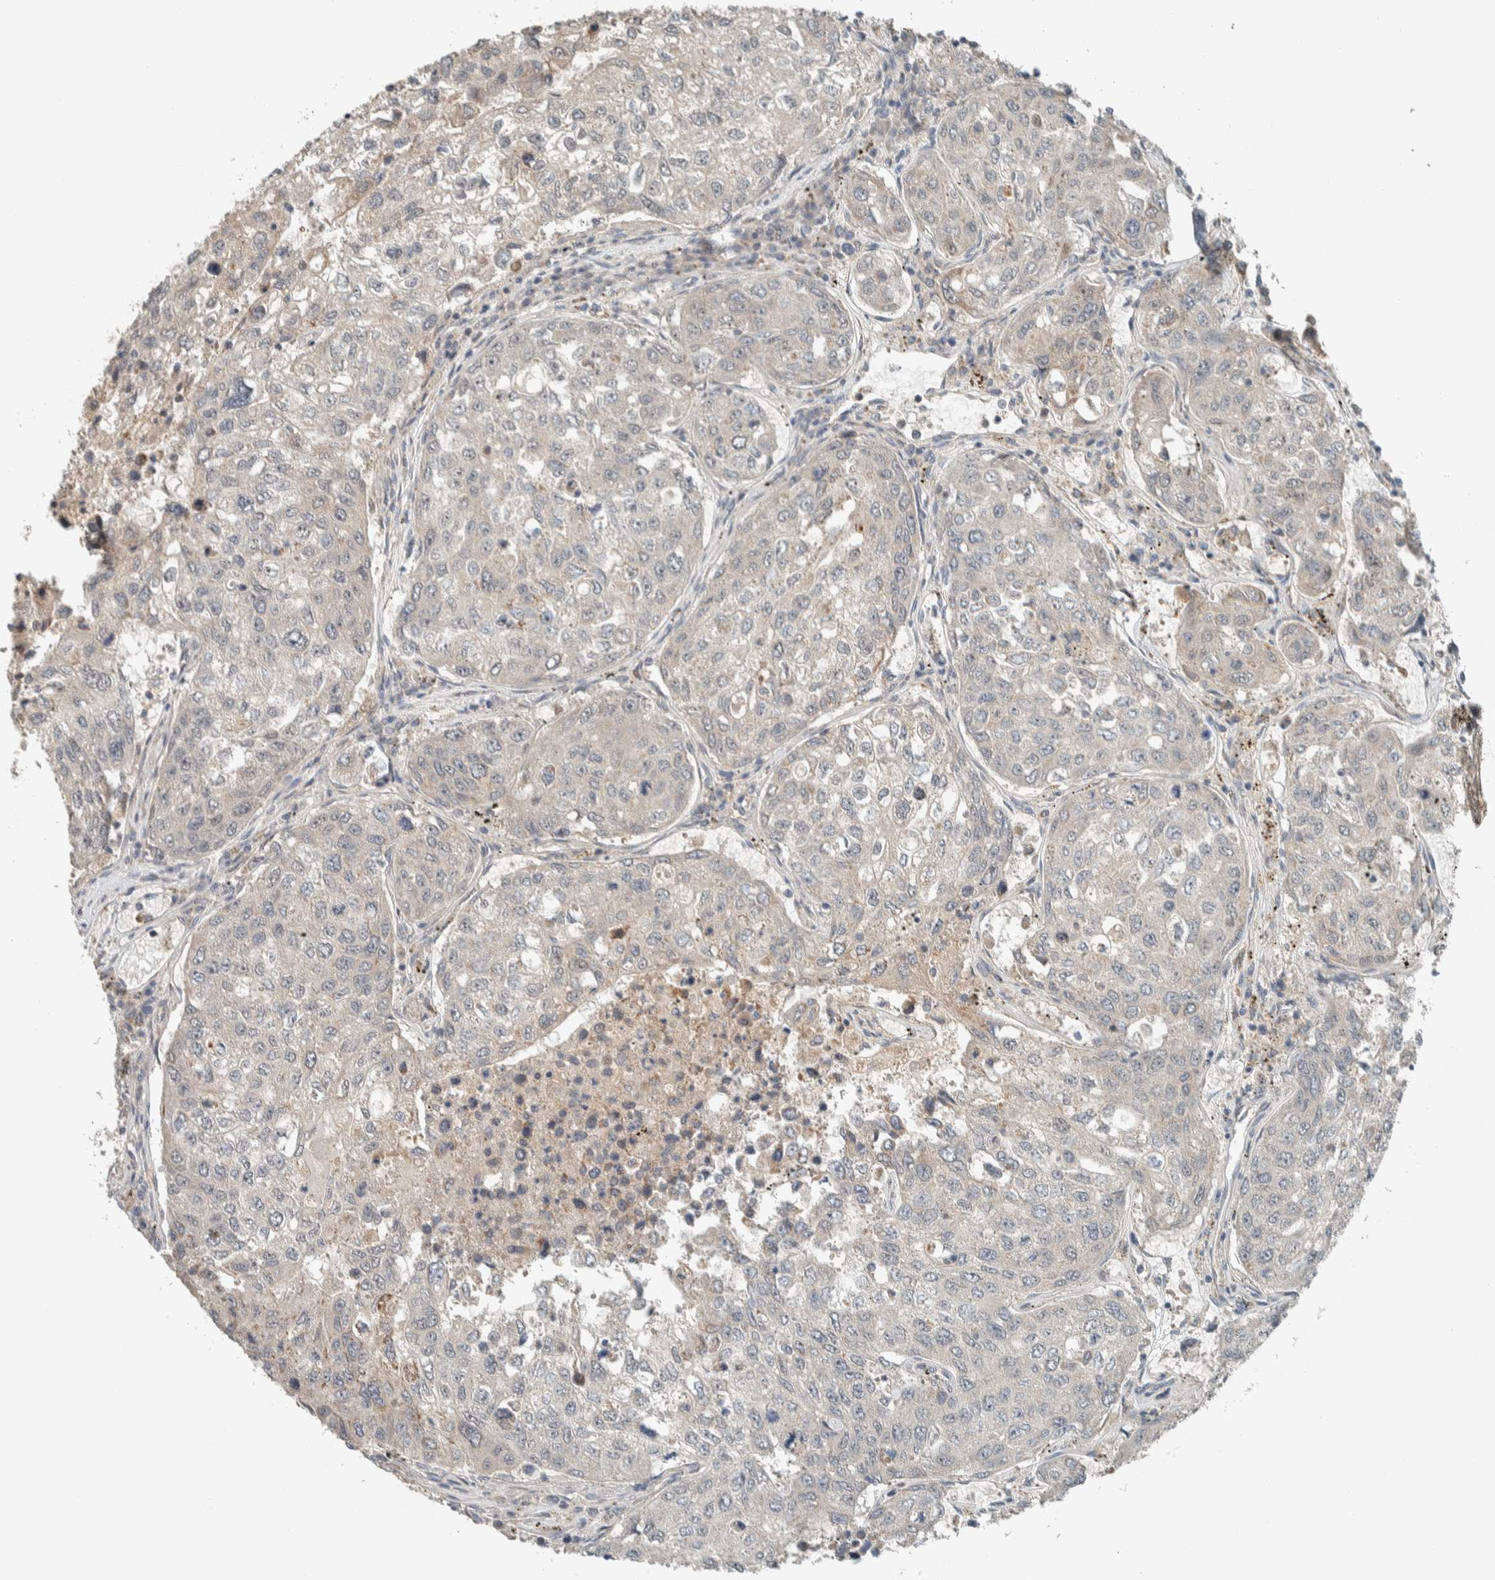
{"staining": {"intensity": "weak", "quantity": "<25%", "location": "cytoplasmic/membranous"}, "tissue": "urothelial cancer", "cell_type": "Tumor cells", "image_type": "cancer", "snomed": [{"axis": "morphology", "description": "Urothelial carcinoma, High grade"}, {"axis": "topography", "description": "Lymph node"}, {"axis": "topography", "description": "Urinary bladder"}], "caption": "High power microscopy image of an immunohistochemistry image of urothelial cancer, revealing no significant expression in tumor cells. (Immunohistochemistry (ihc), brightfield microscopy, high magnification).", "gene": "NBR1", "patient": {"sex": "male", "age": 51}}